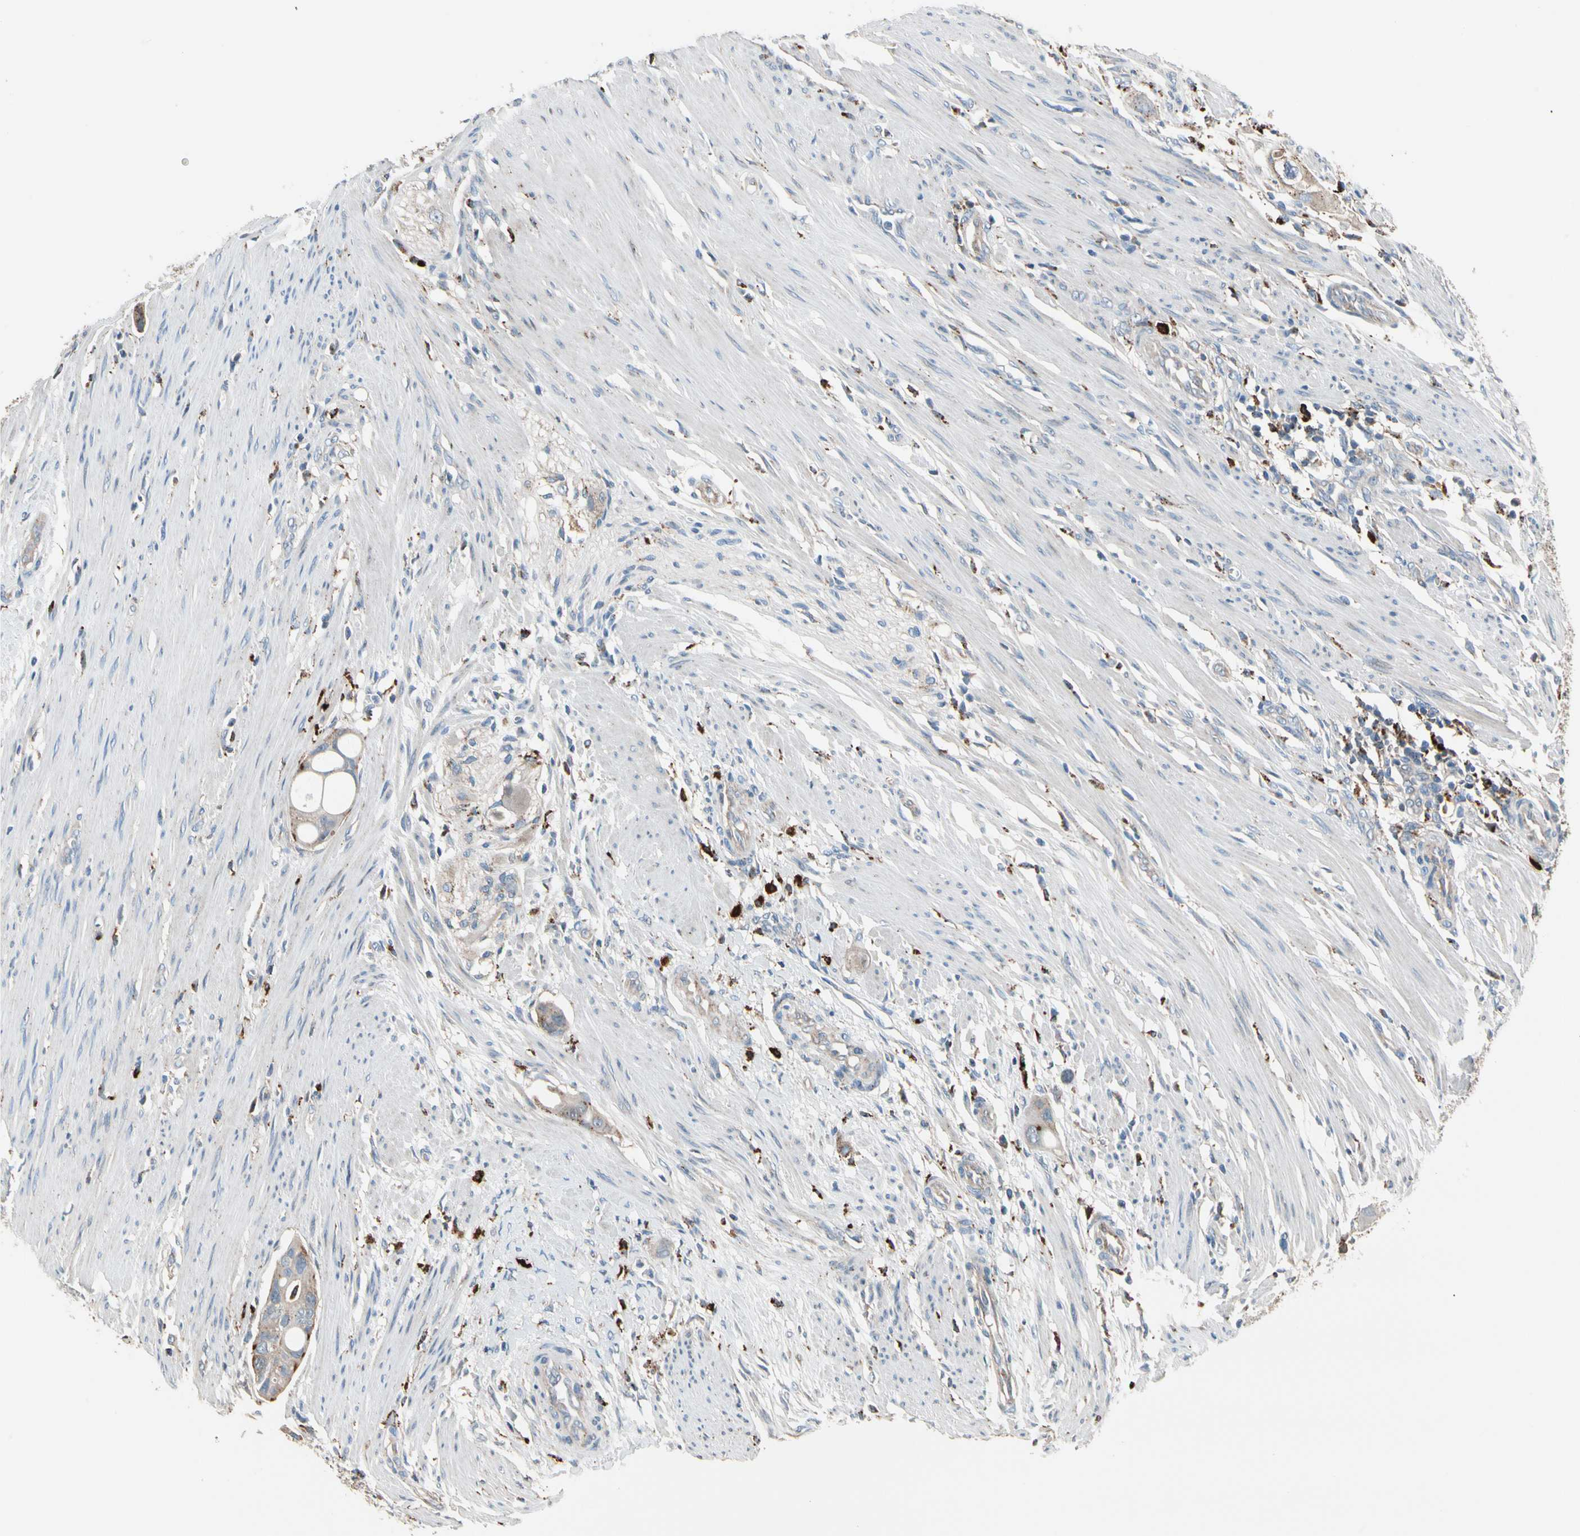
{"staining": {"intensity": "negative", "quantity": "none", "location": "none"}, "tissue": "colorectal cancer", "cell_type": "Tumor cells", "image_type": "cancer", "snomed": [{"axis": "morphology", "description": "Adenocarcinoma, NOS"}, {"axis": "topography", "description": "Colon"}], "caption": "This is a image of immunohistochemistry staining of colorectal adenocarcinoma, which shows no expression in tumor cells.", "gene": "GM2A", "patient": {"sex": "female", "age": 57}}